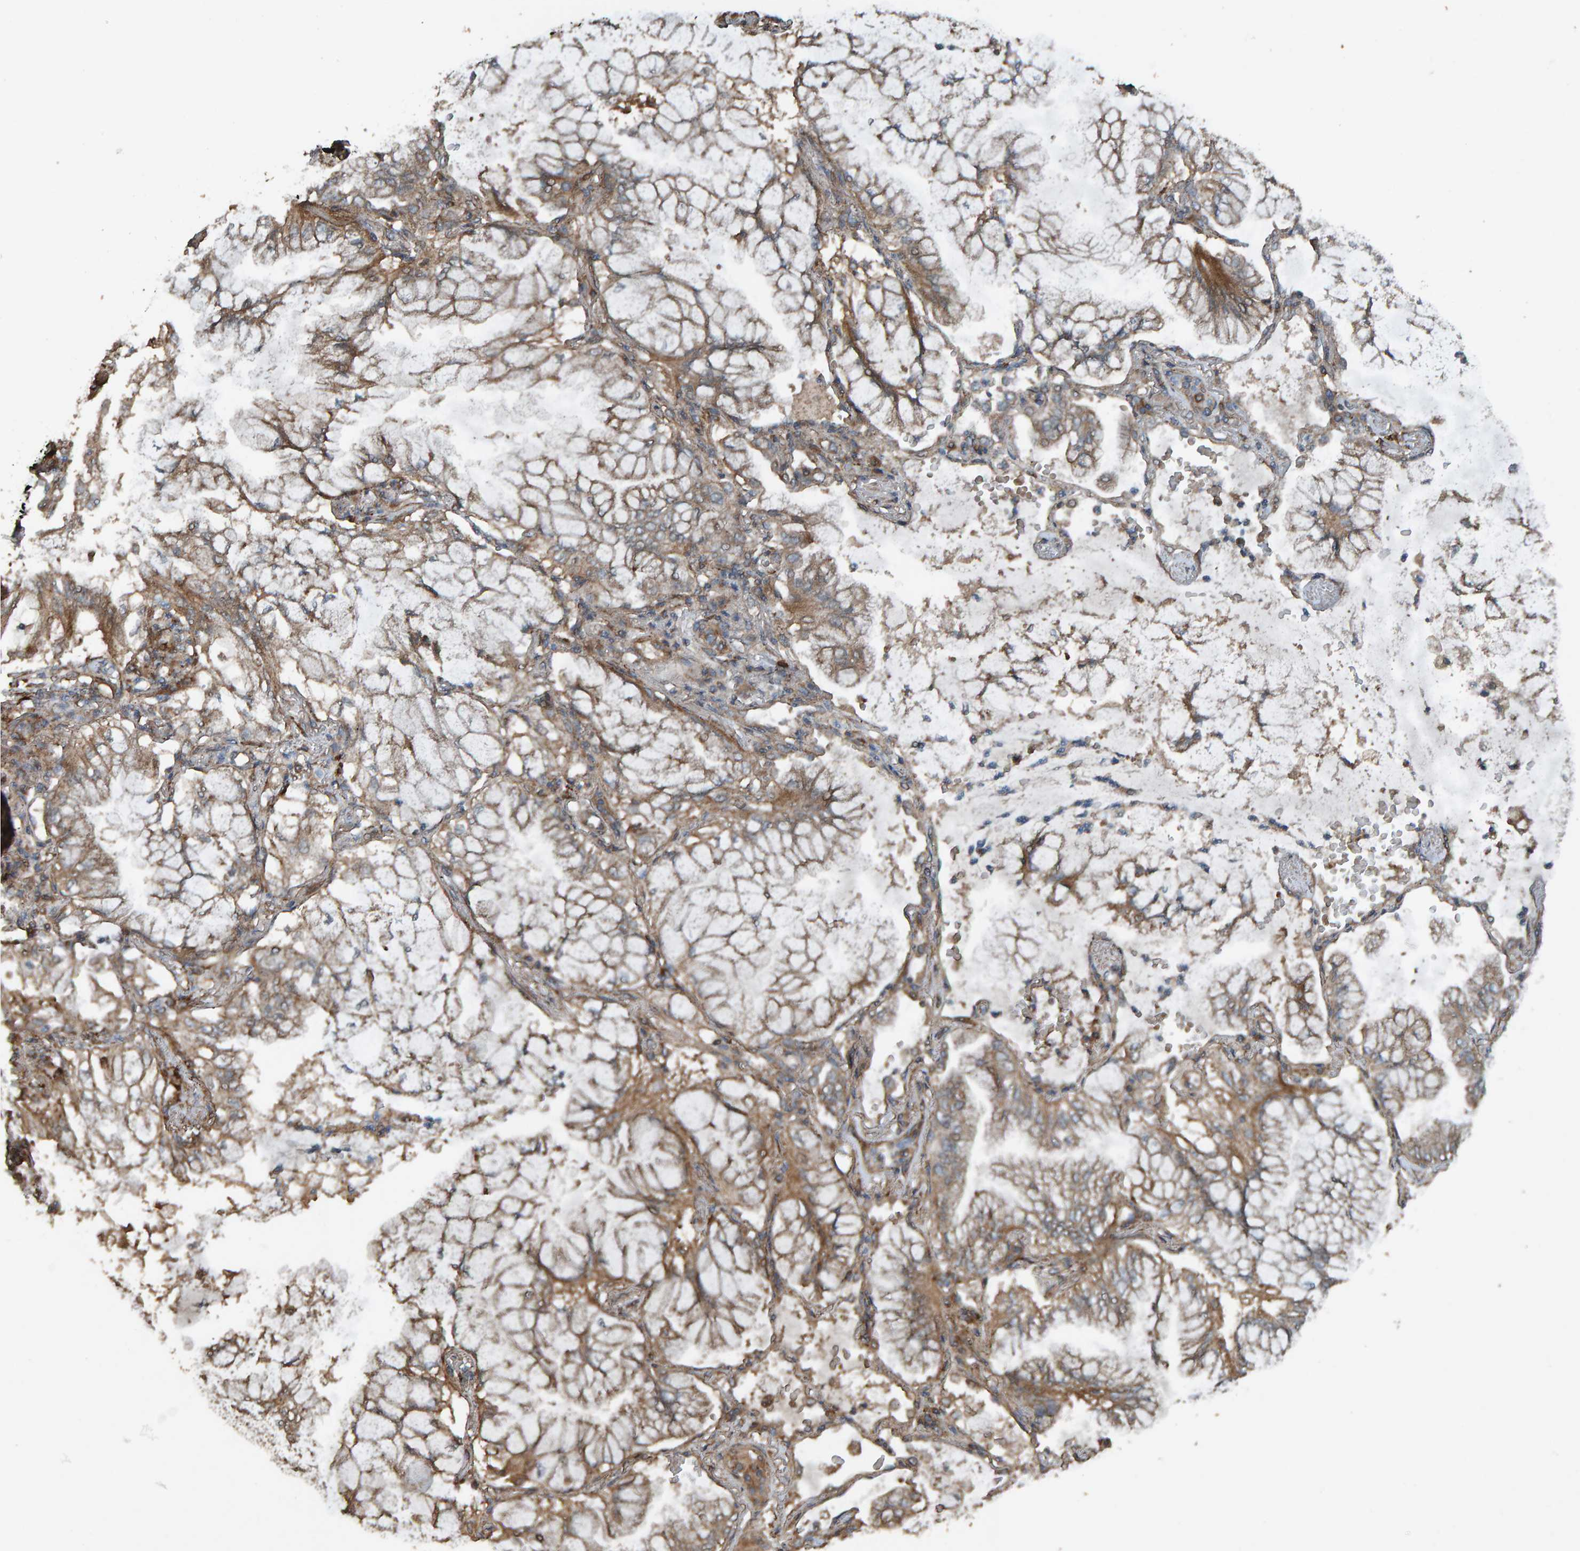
{"staining": {"intensity": "moderate", "quantity": ">75%", "location": "cytoplasmic/membranous"}, "tissue": "lung cancer", "cell_type": "Tumor cells", "image_type": "cancer", "snomed": [{"axis": "morphology", "description": "Adenocarcinoma, NOS"}, {"axis": "topography", "description": "Lung"}], "caption": "Adenocarcinoma (lung) stained with a brown dye exhibits moderate cytoplasmic/membranous positive expression in about >75% of tumor cells.", "gene": "DUS1L", "patient": {"sex": "female", "age": 70}}